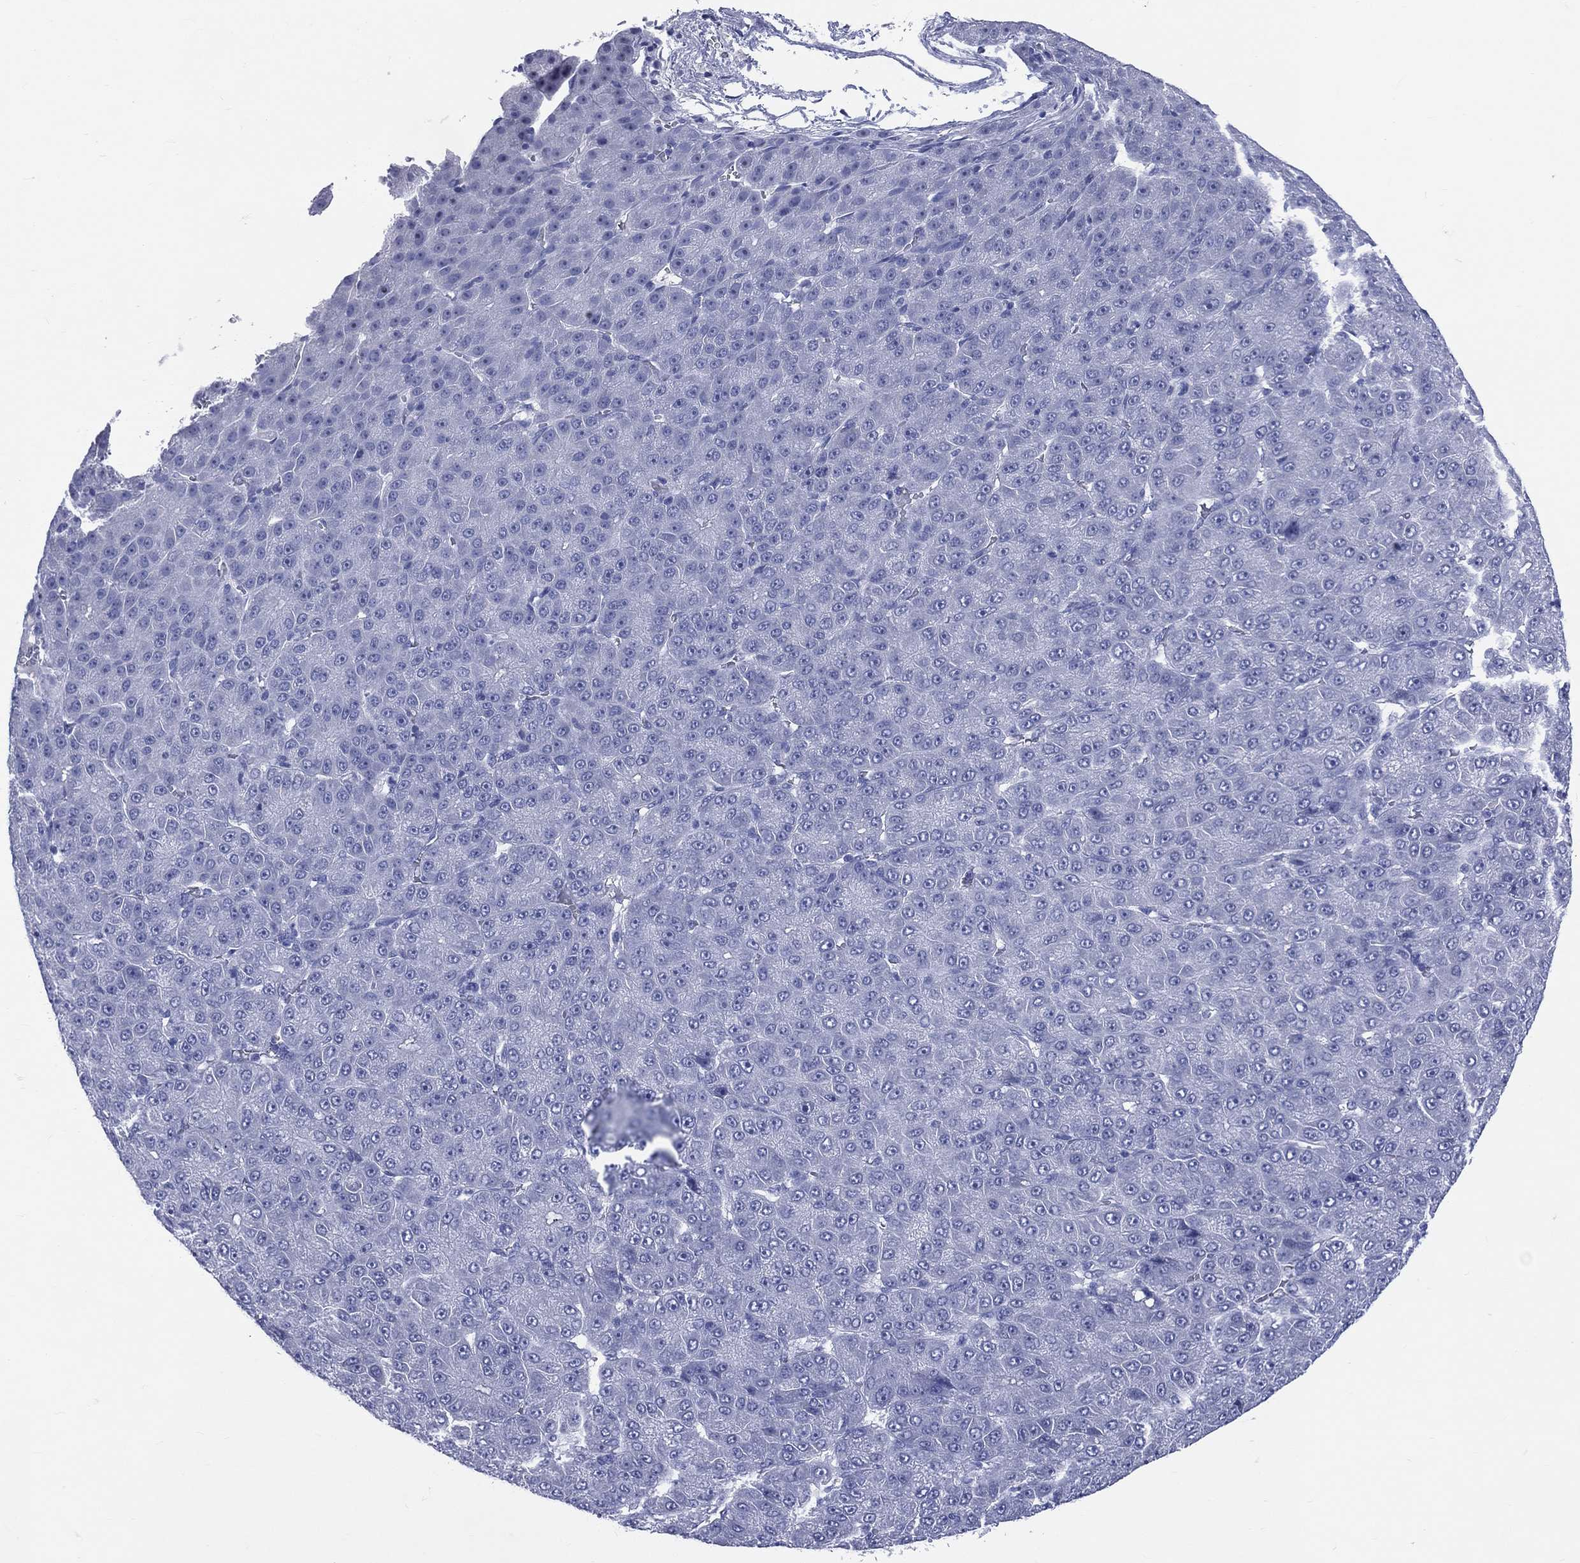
{"staining": {"intensity": "negative", "quantity": "none", "location": "none"}, "tissue": "liver cancer", "cell_type": "Tumor cells", "image_type": "cancer", "snomed": [{"axis": "morphology", "description": "Carcinoma, Hepatocellular, NOS"}, {"axis": "topography", "description": "Liver"}], "caption": "This is an immunohistochemistry (IHC) micrograph of liver cancer. There is no positivity in tumor cells.", "gene": "CYLC1", "patient": {"sex": "male", "age": 67}}